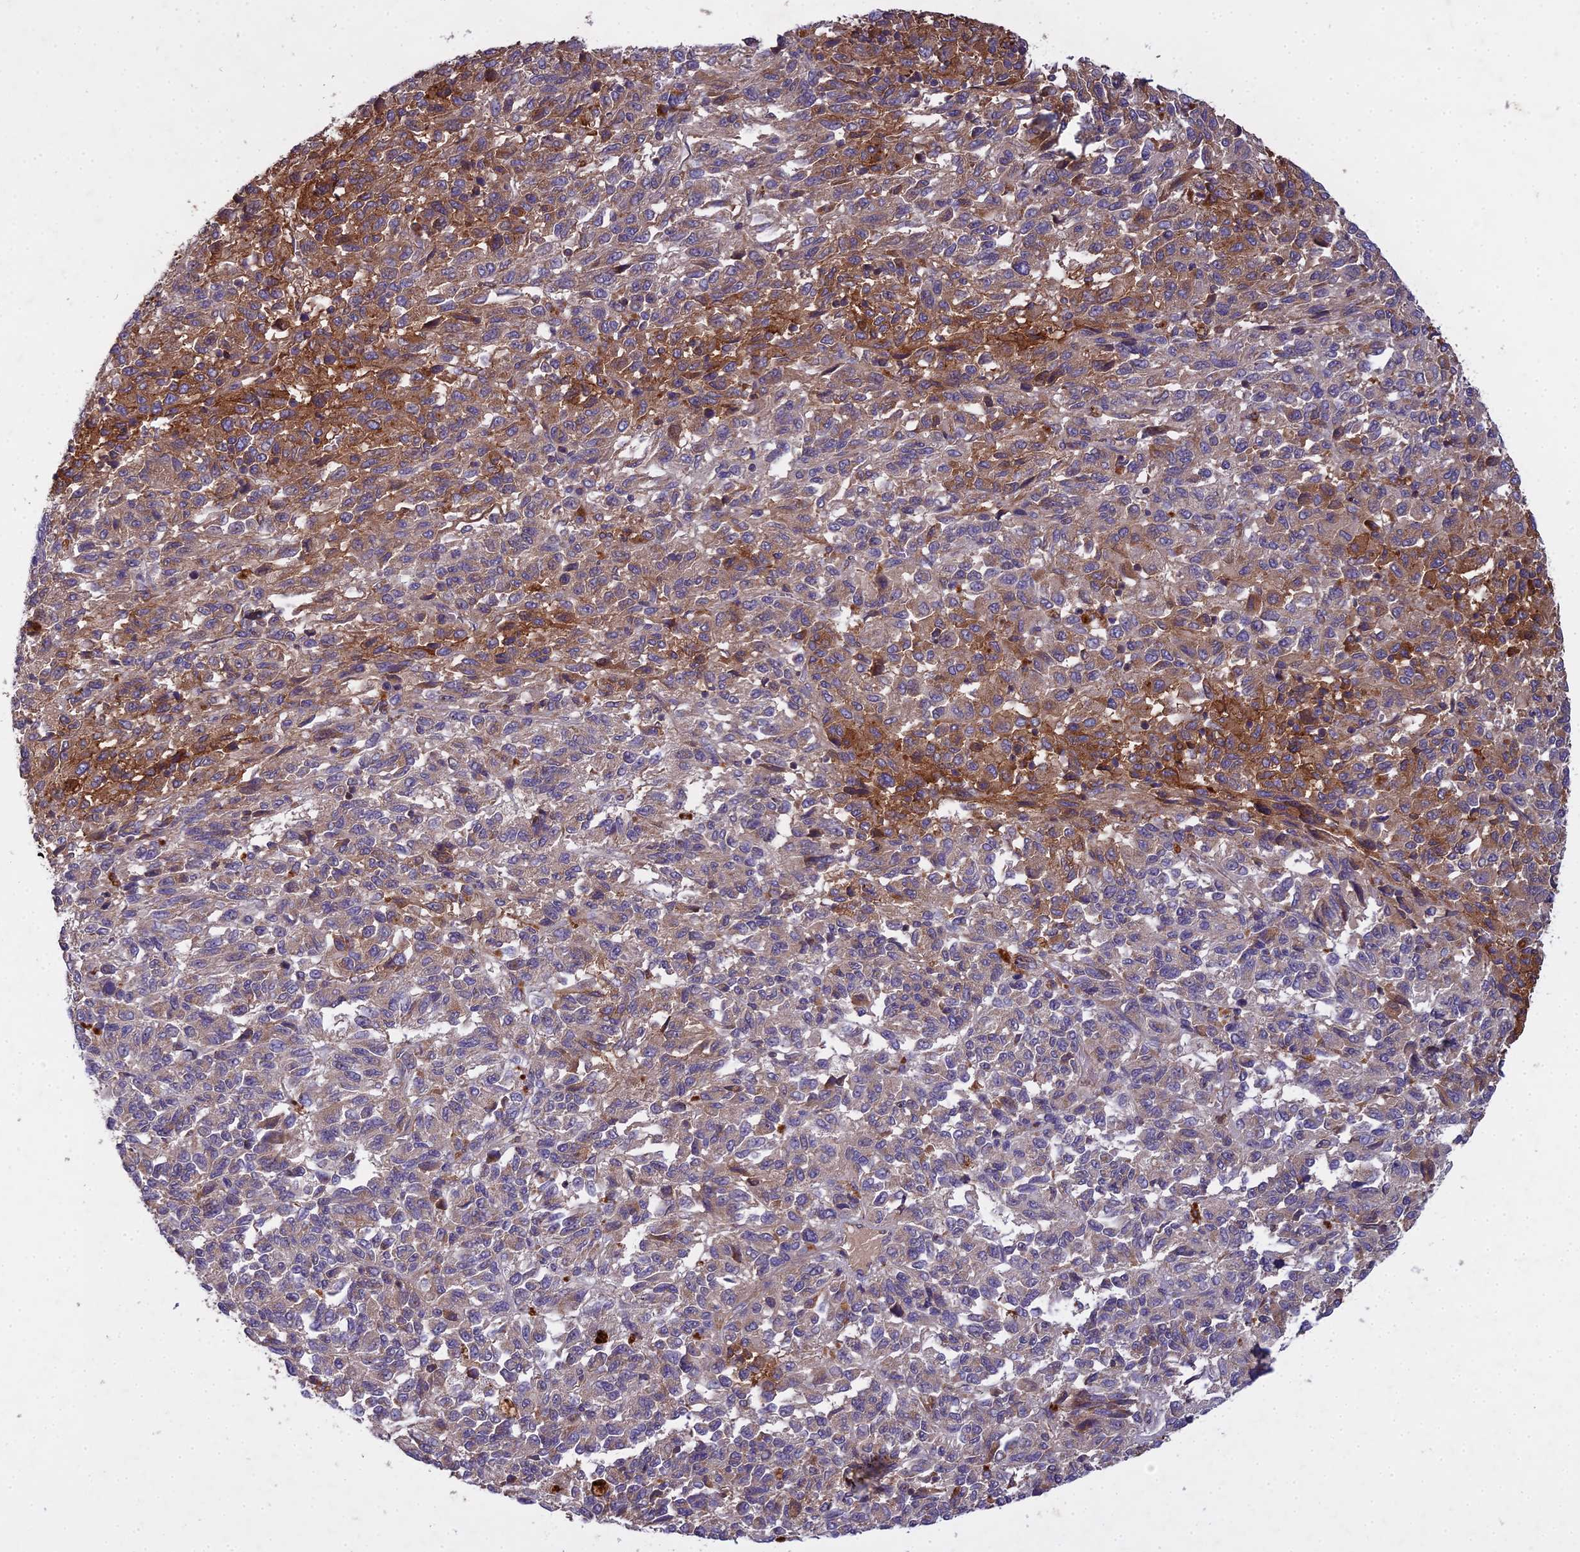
{"staining": {"intensity": "strong", "quantity": "25%-75%", "location": "cytoplasmic/membranous"}, "tissue": "melanoma", "cell_type": "Tumor cells", "image_type": "cancer", "snomed": [{"axis": "morphology", "description": "Malignant melanoma, Metastatic site"}, {"axis": "topography", "description": "Lung"}], "caption": "Protein expression analysis of melanoma exhibits strong cytoplasmic/membranous positivity in about 25%-75% of tumor cells.", "gene": "CCDC167", "patient": {"sex": "male", "age": 64}}